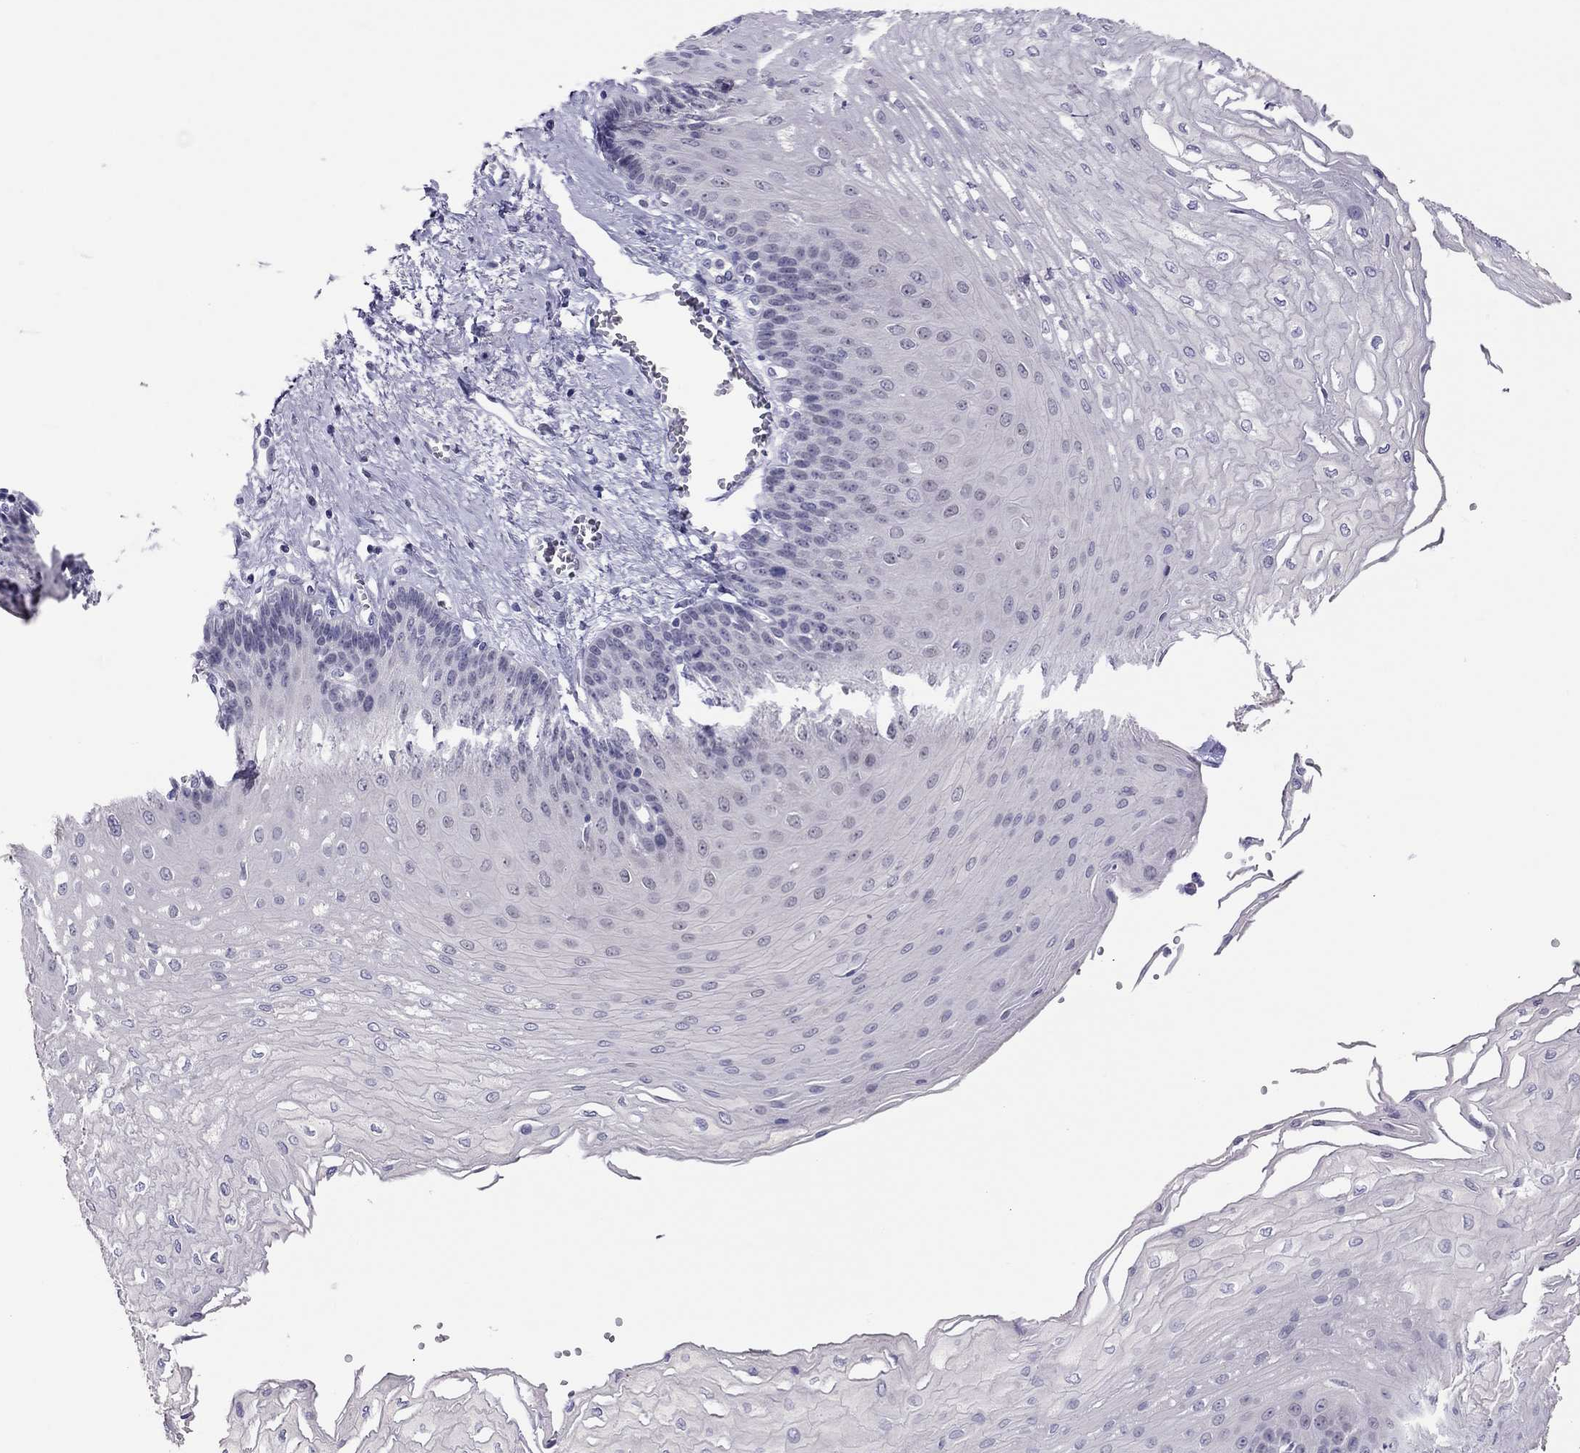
{"staining": {"intensity": "negative", "quantity": "none", "location": "none"}, "tissue": "esophagus", "cell_type": "Squamous epithelial cells", "image_type": "normal", "snomed": [{"axis": "morphology", "description": "Normal tissue, NOS"}, {"axis": "topography", "description": "Esophagus"}], "caption": "Protein analysis of benign esophagus displays no significant staining in squamous epithelial cells.", "gene": "CHRNB3", "patient": {"sex": "female", "age": 62}}